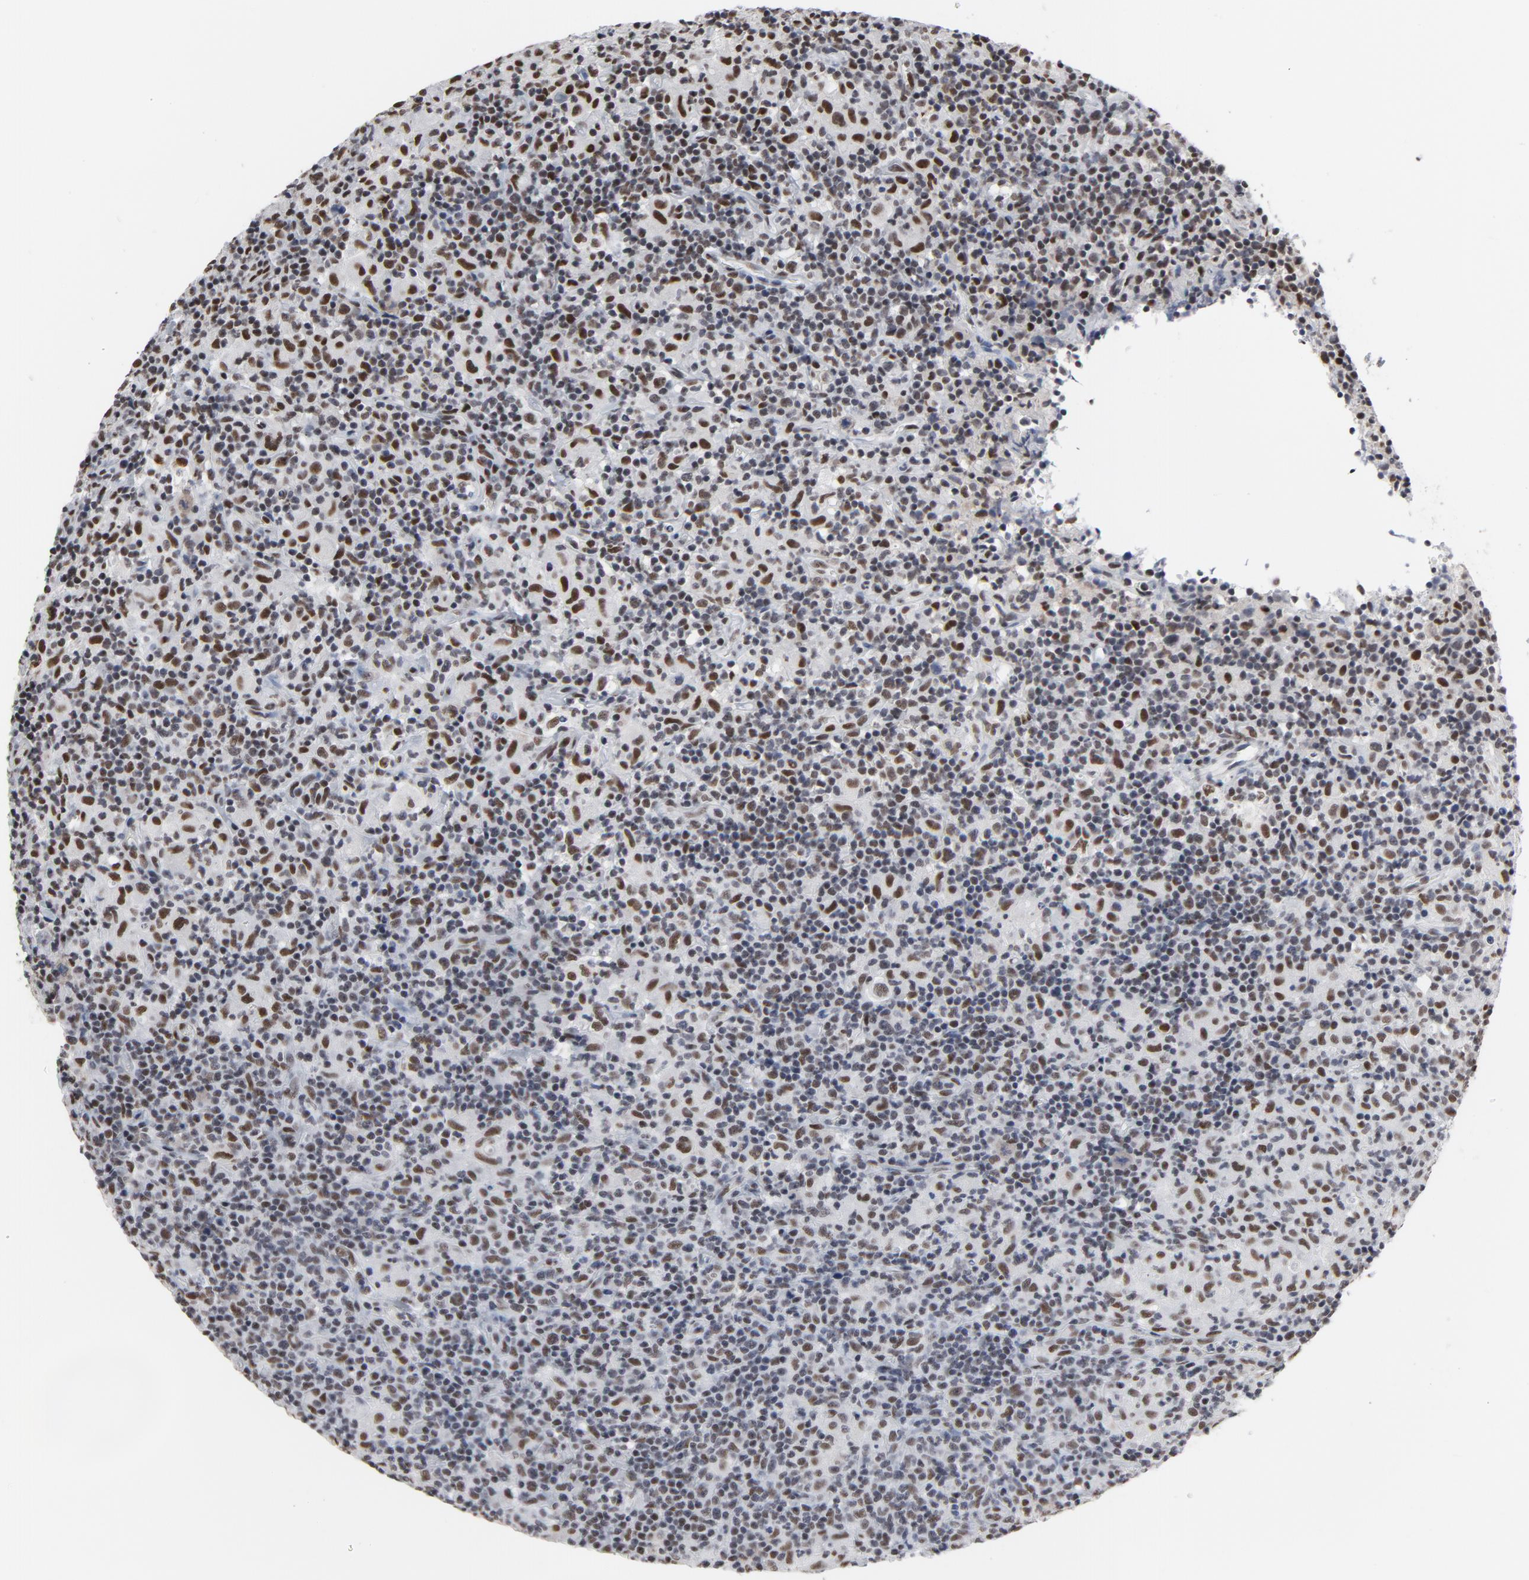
{"staining": {"intensity": "moderate", "quantity": "25%-75%", "location": "nuclear"}, "tissue": "lymphoma", "cell_type": "Tumor cells", "image_type": "cancer", "snomed": [{"axis": "morphology", "description": "Hodgkin's disease, NOS"}, {"axis": "topography", "description": "Lymph node"}], "caption": "A brown stain highlights moderate nuclear positivity of a protein in Hodgkin's disease tumor cells. Nuclei are stained in blue.", "gene": "MRE11", "patient": {"sex": "male", "age": 65}}